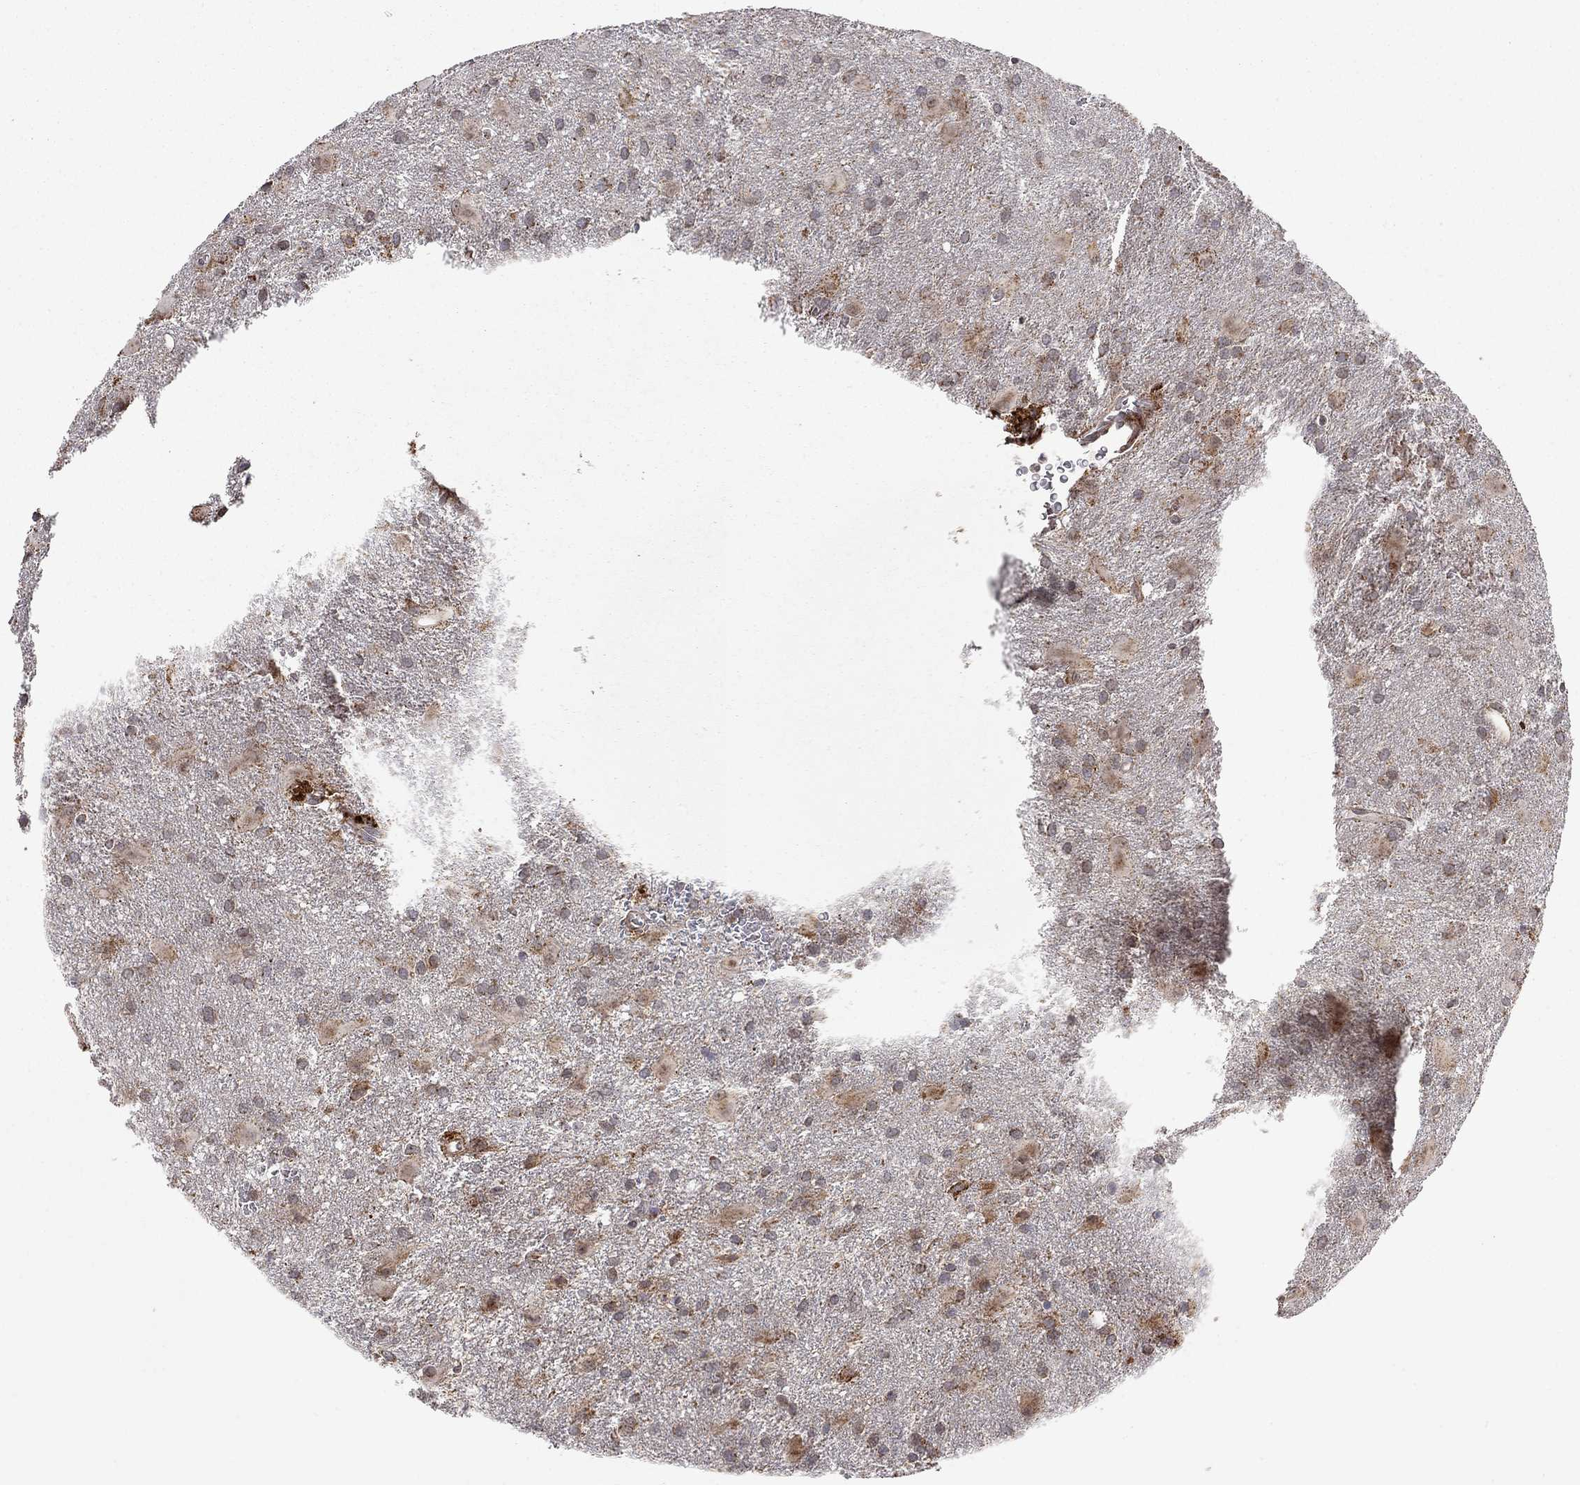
{"staining": {"intensity": "moderate", "quantity": "<25%", "location": "cytoplasmic/membranous"}, "tissue": "glioma", "cell_type": "Tumor cells", "image_type": "cancer", "snomed": [{"axis": "morphology", "description": "Glioma, malignant, Low grade"}, {"axis": "topography", "description": "Brain"}], "caption": "Brown immunohistochemical staining in malignant glioma (low-grade) shows moderate cytoplasmic/membranous expression in about <25% of tumor cells. The staining was performed using DAB (3,3'-diaminobenzidine) to visualize the protein expression in brown, while the nuclei were stained in blue with hematoxylin (Magnification: 20x).", "gene": "IDS", "patient": {"sex": "male", "age": 58}}